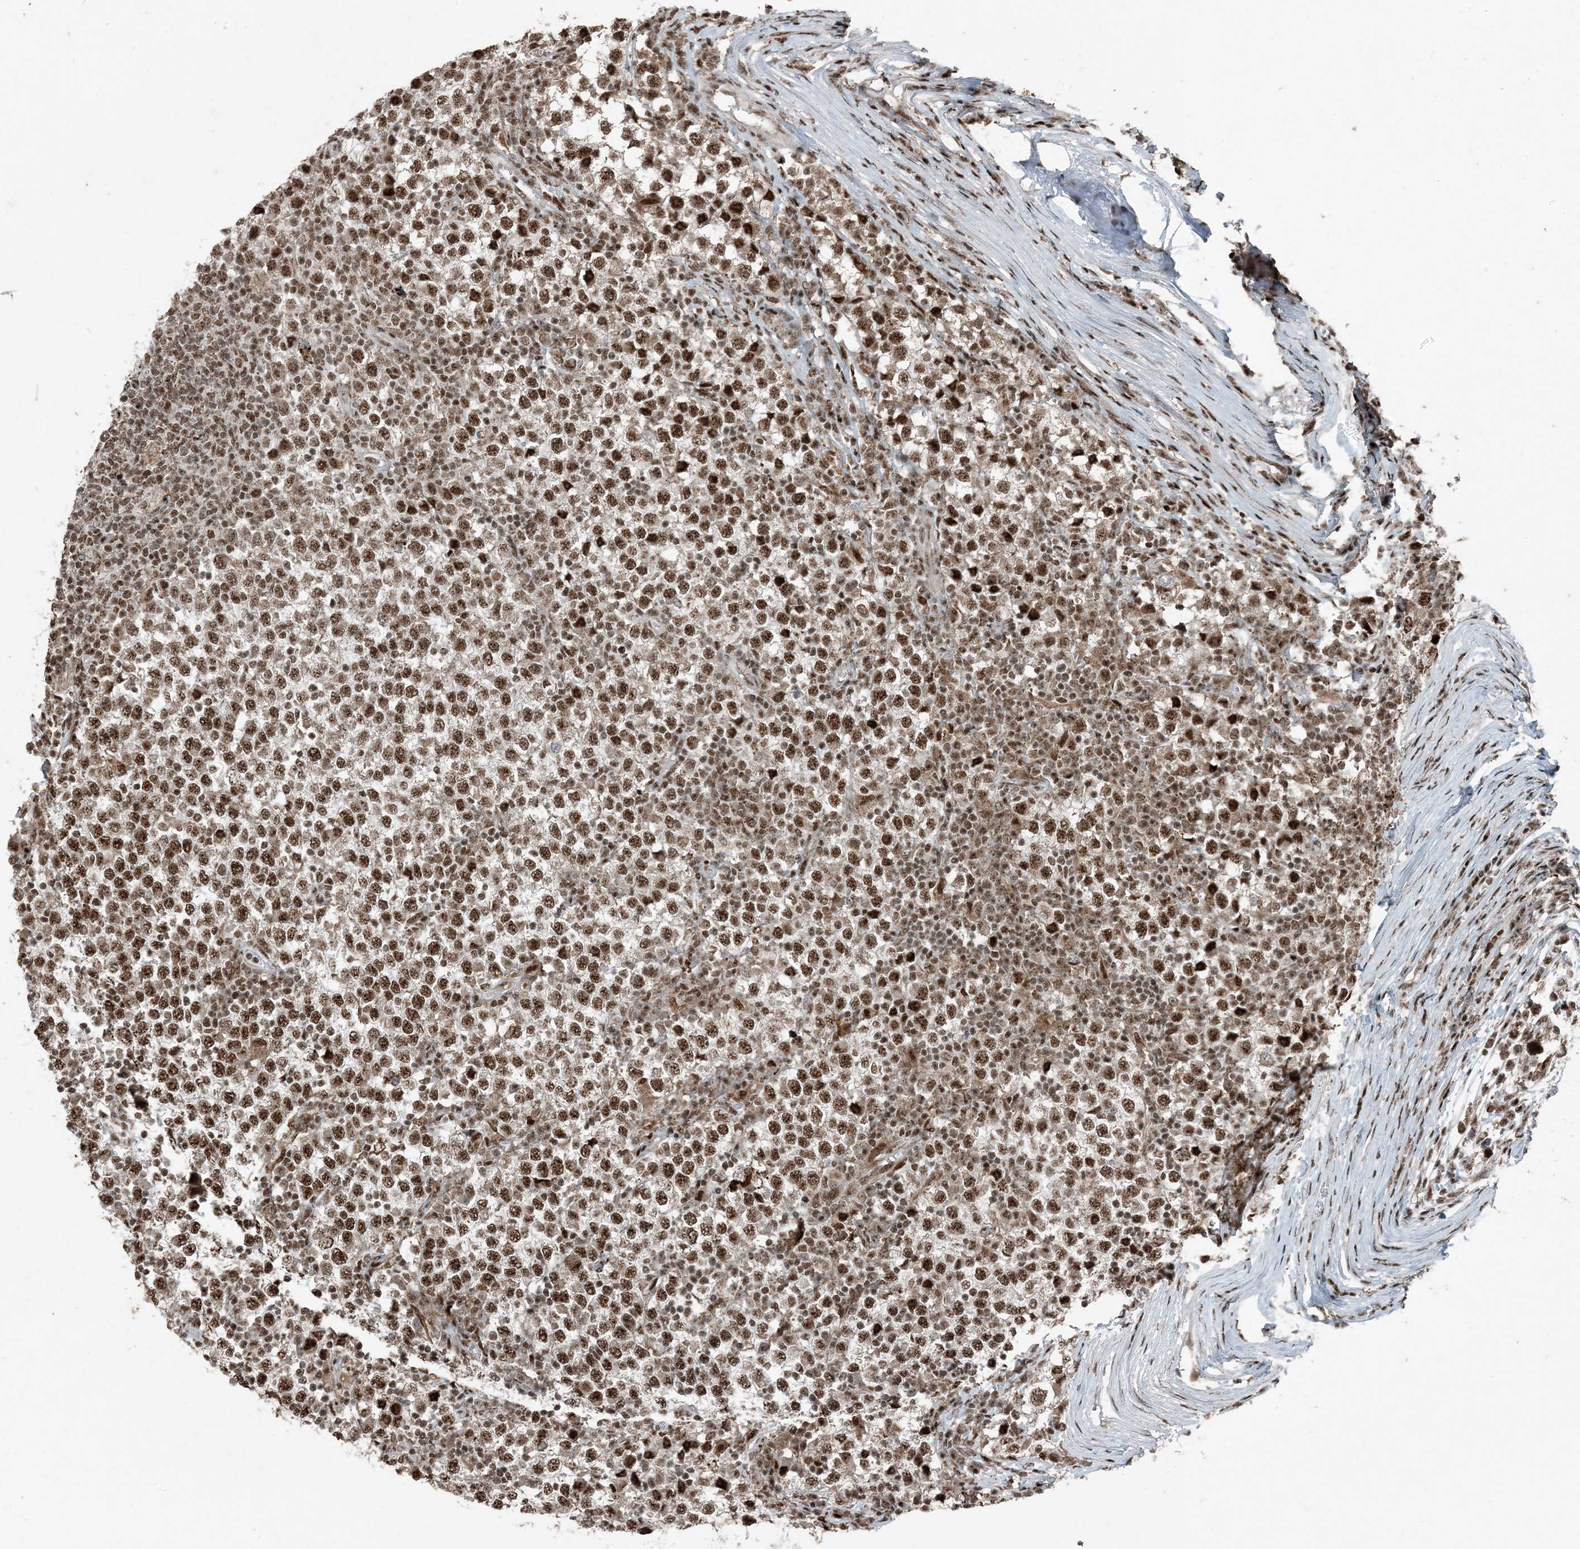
{"staining": {"intensity": "moderate", "quantity": ">75%", "location": "nuclear"}, "tissue": "testis cancer", "cell_type": "Tumor cells", "image_type": "cancer", "snomed": [{"axis": "morphology", "description": "Seminoma, NOS"}, {"axis": "topography", "description": "Testis"}], "caption": "Protein expression analysis of human testis seminoma reveals moderate nuclear expression in approximately >75% of tumor cells.", "gene": "TADA2B", "patient": {"sex": "male", "age": 65}}